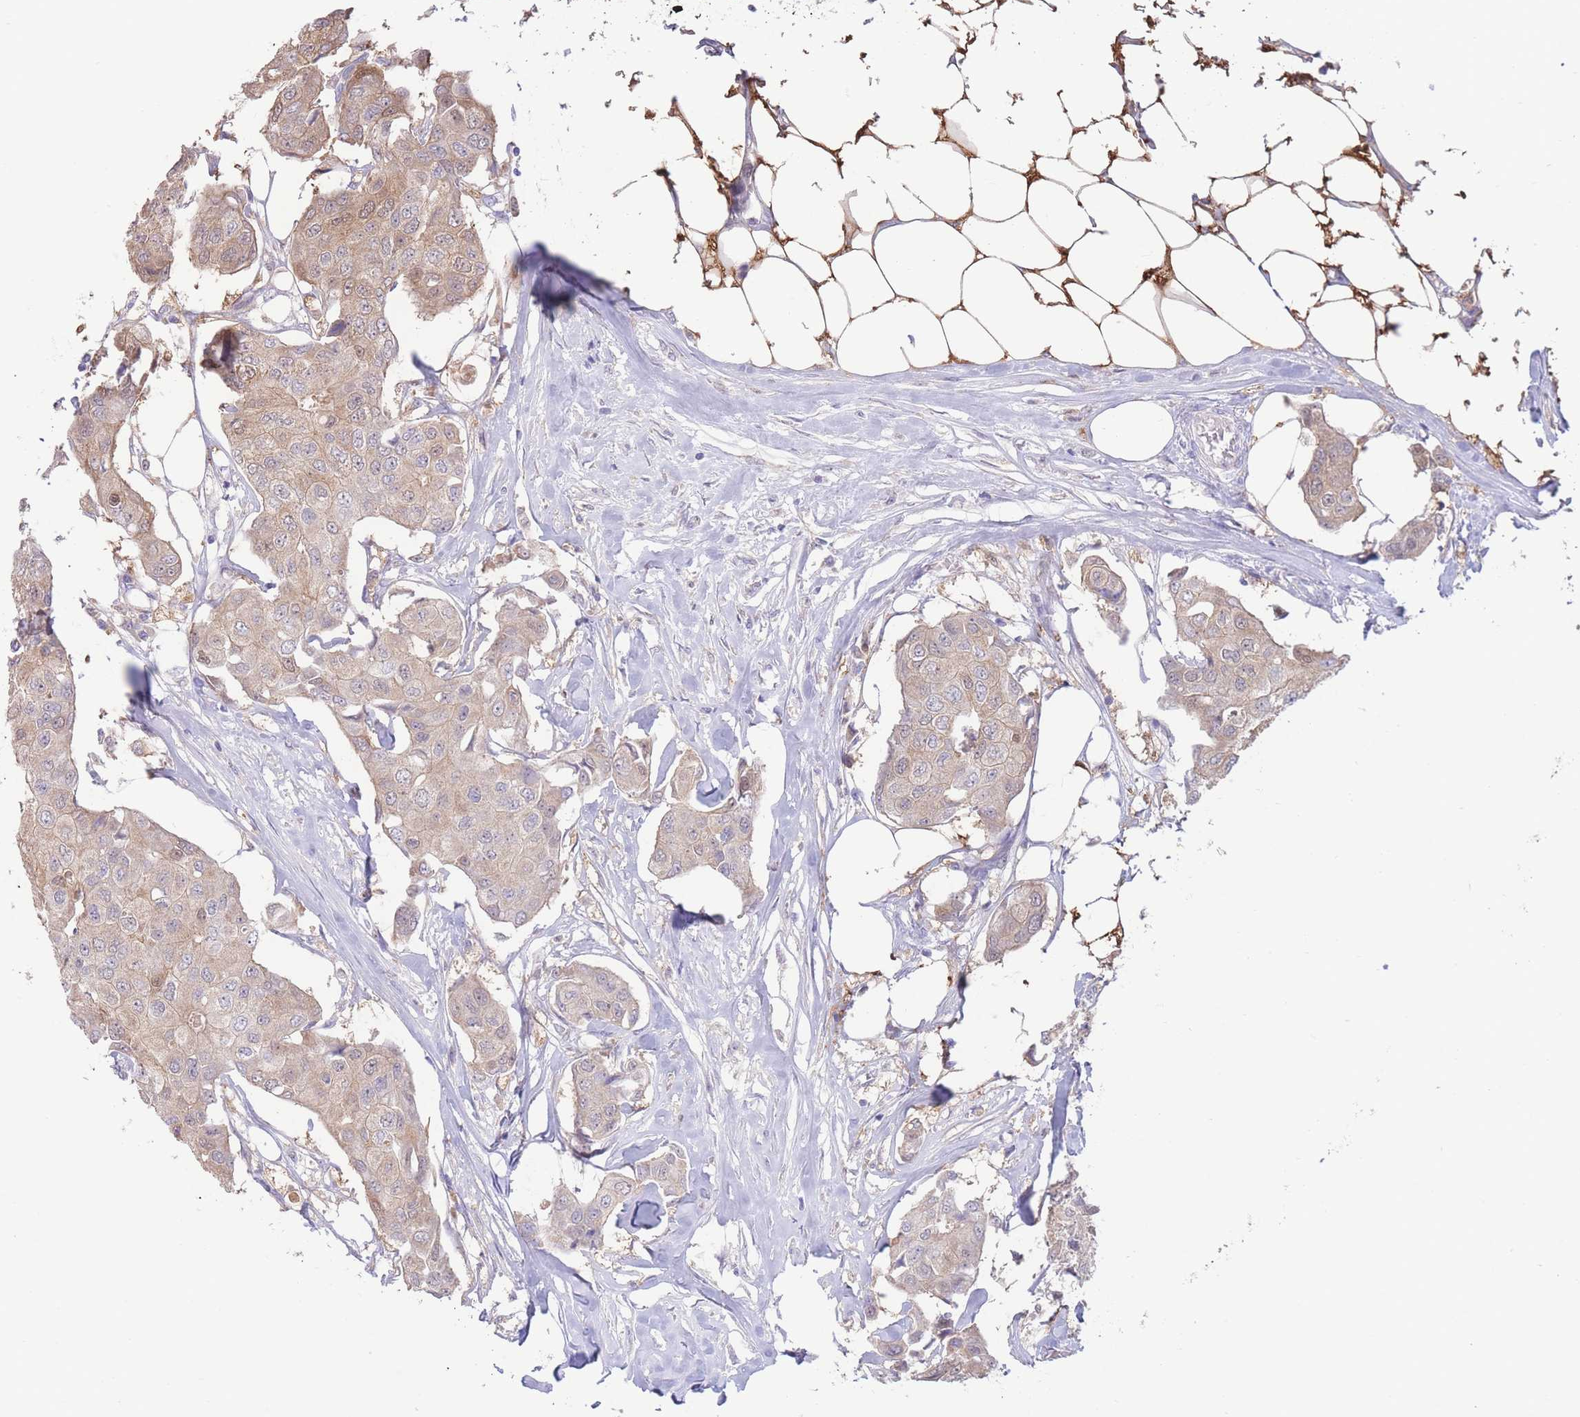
{"staining": {"intensity": "moderate", "quantity": ">75%", "location": "cytoplasmic/membranous,nuclear"}, "tissue": "breast cancer", "cell_type": "Tumor cells", "image_type": "cancer", "snomed": [{"axis": "morphology", "description": "Duct carcinoma"}, {"axis": "topography", "description": "Breast"}, {"axis": "topography", "description": "Lymph node"}], "caption": "This image demonstrates immunohistochemistry (IHC) staining of human breast cancer (intraductal carcinoma), with medium moderate cytoplasmic/membranous and nuclear staining in approximately >75% of tumor cells.", "gene": "FAH", "patient": {"sex": "female", "age": 80}}